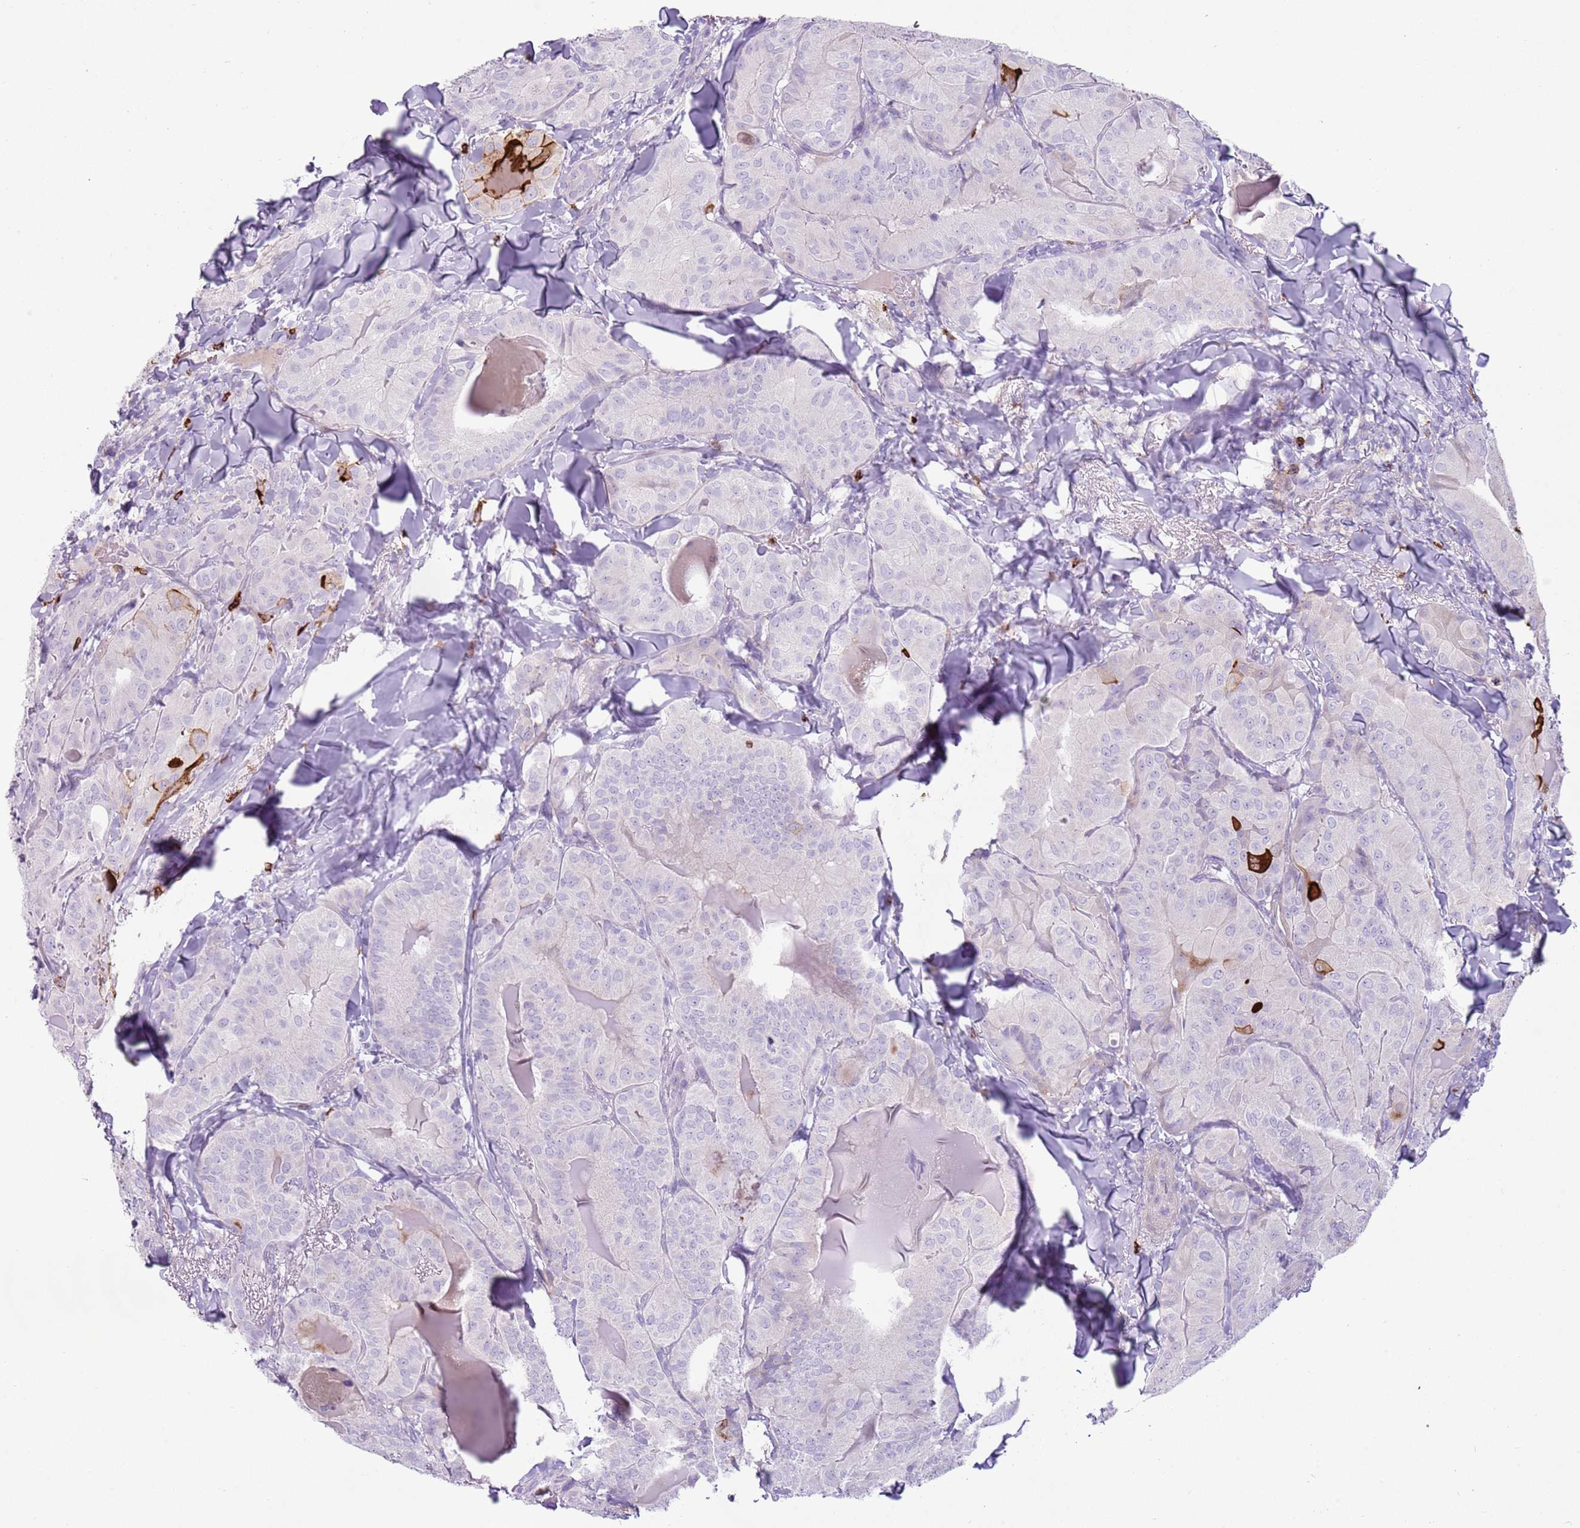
{"staining": {"intensity": "strong", "quantity": "<25%", "location": "cytoplasmic/membranous"}, "tissue": "thyroid cancer", "cell_type": "Tumor cells", "image_type": "cancer", "snomed": [{"axis": "morphology", "description": "Papillary adenocarcinoma, NOS"}, {"axis": "topography", "description": "Thyroid gland"}], "caption": "The micrograph reveals immunohistochemical staining of thyroid cancer. There is strong cytoplasmic/membranous staining is appreciated in about <25% of tumor cells.", "gene": "CD177", "patient": {"sex": "female", "age": 68}}